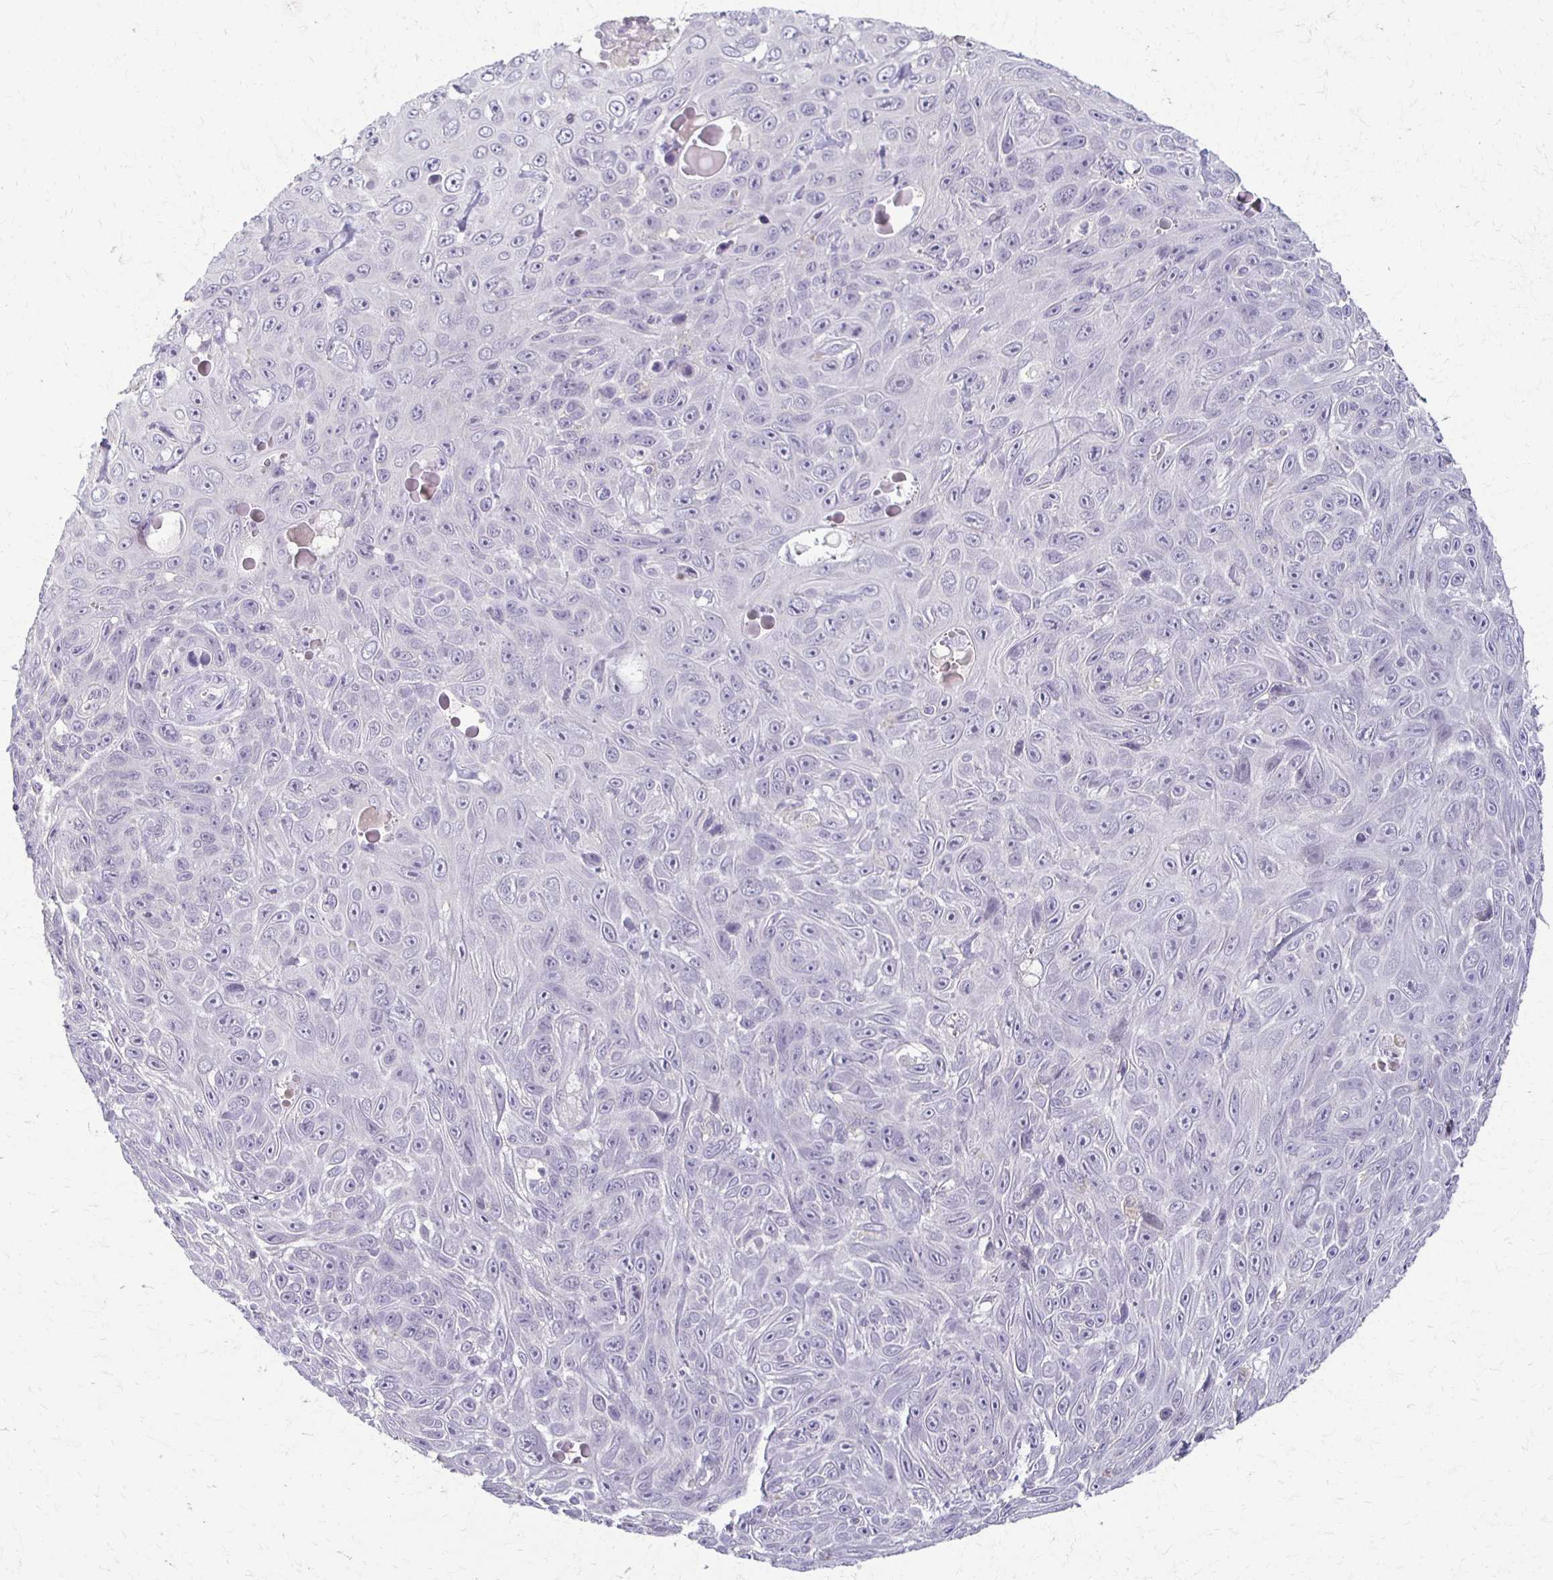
{"staining": {"intensity": "negative", "quantity": "none", "location": "none"}, "tissue": "skin cancer", "cell_type": "Tumor cells", "image_type": "cancer", "snomed": [{"axis": "morphology", "description": "Squamous cell carcinoma, NOS"}, {"axis": "topography", "description": "Skin"}], "caption": "Immunohistochemical staining of human skin cancer (squamous cell carcinoma) displays no significant staining in tumor cells. (DAB (3,3'-diaminobenzidine) IHC with hematoxylin counter stain).", "gene": "FOXO4", "patient": {"sex": "male", "age": 82}}